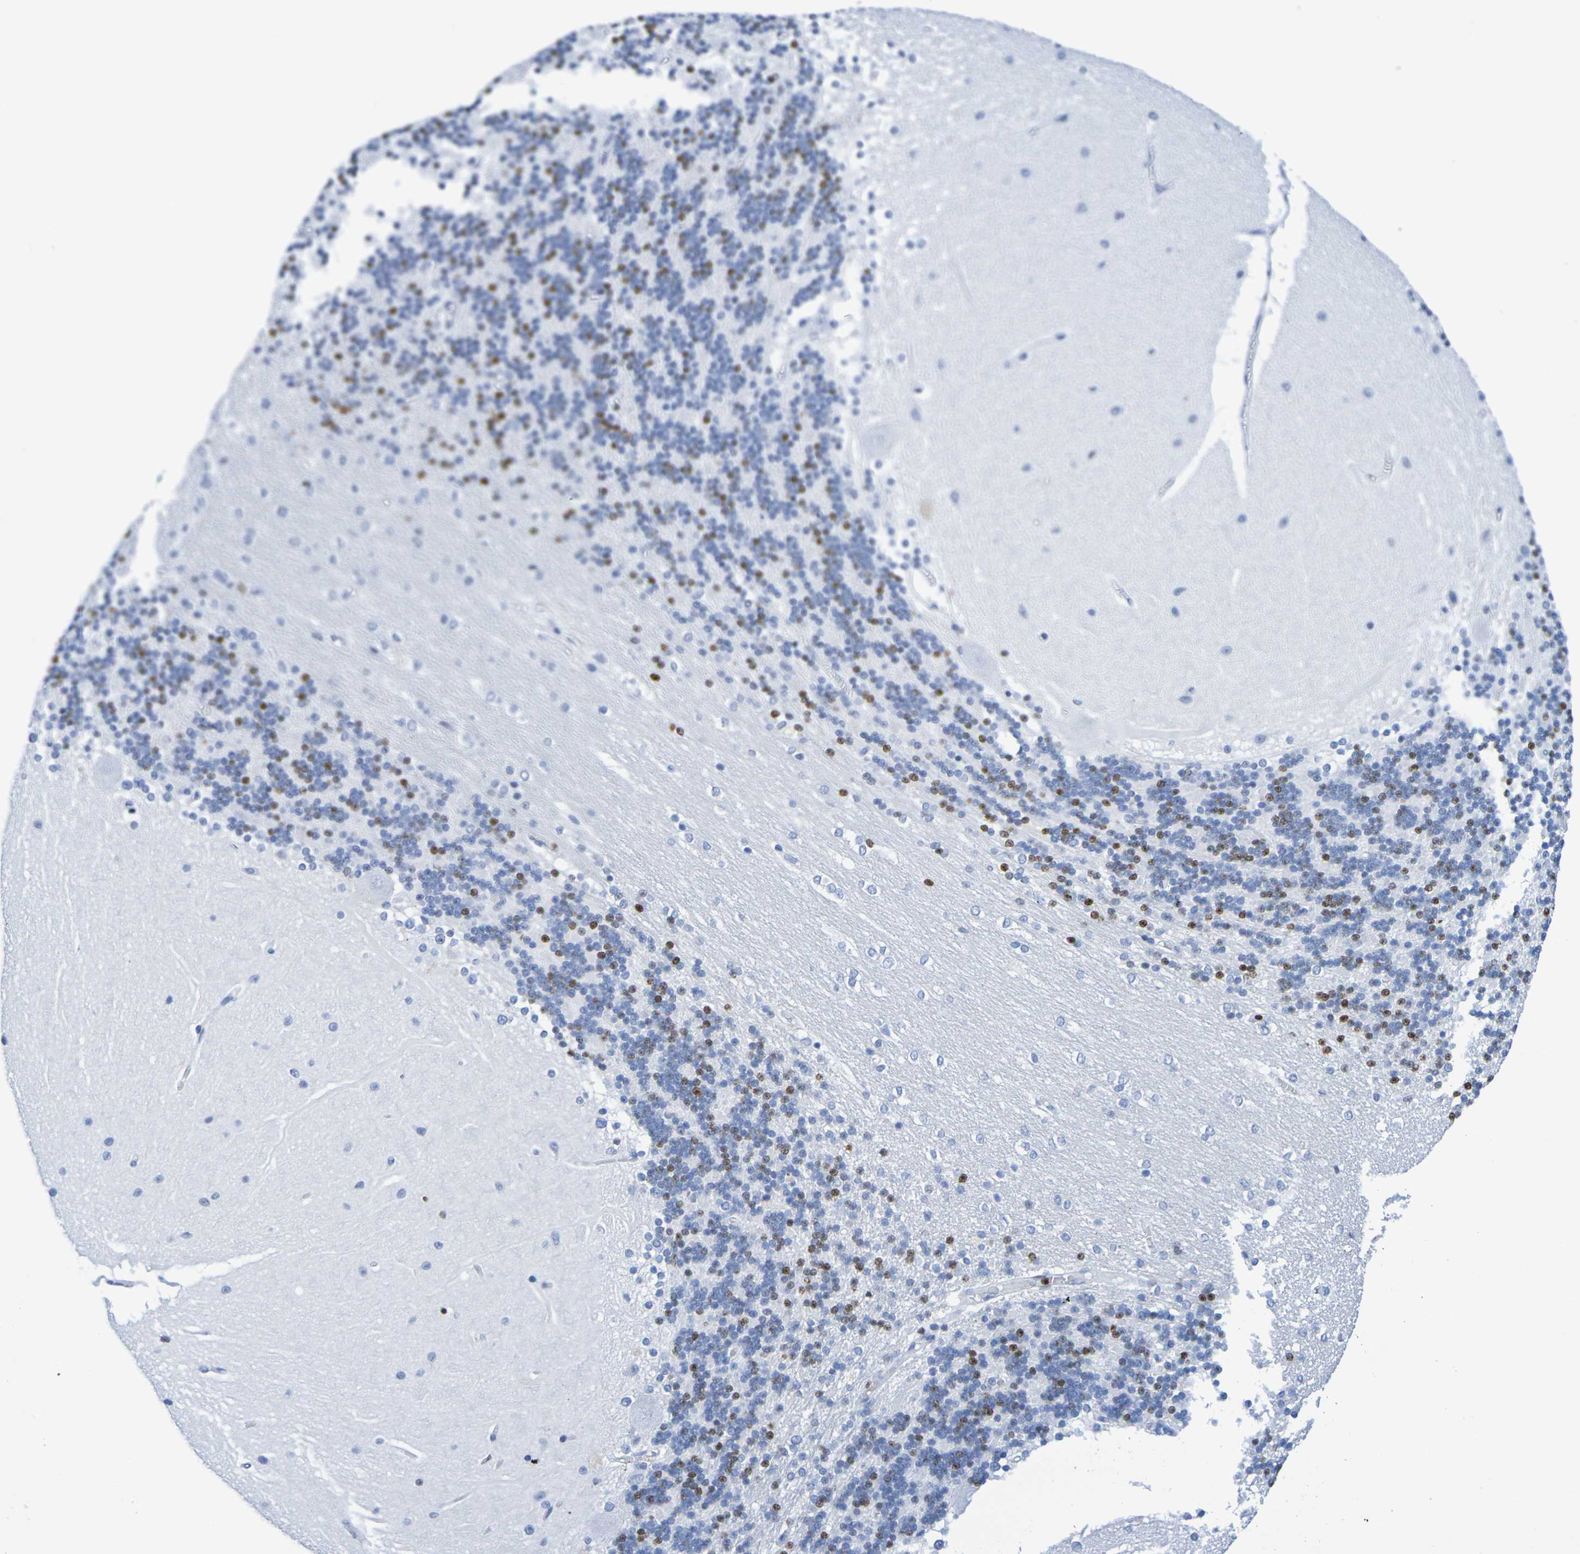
{"staining": {"intensity": "strong", "quantity": "25%-75%", "location": "nuclear"}, "tissue": "cerebellum", "cell_type": "Cells in granular layer", "image_type": "normal", "snomed": [{"axis": "morphology", "description": "Normal tissue, NOS"}, {"axis": "topography", "description": "Cerebellum"}], "caption": "IHC of benign human cerebellum reveals high levels of strong nuclear positivity in about 25%-75% of cells in granular layer.", "gene": "H1", "patient": {"sex": "female", "age": 54}}